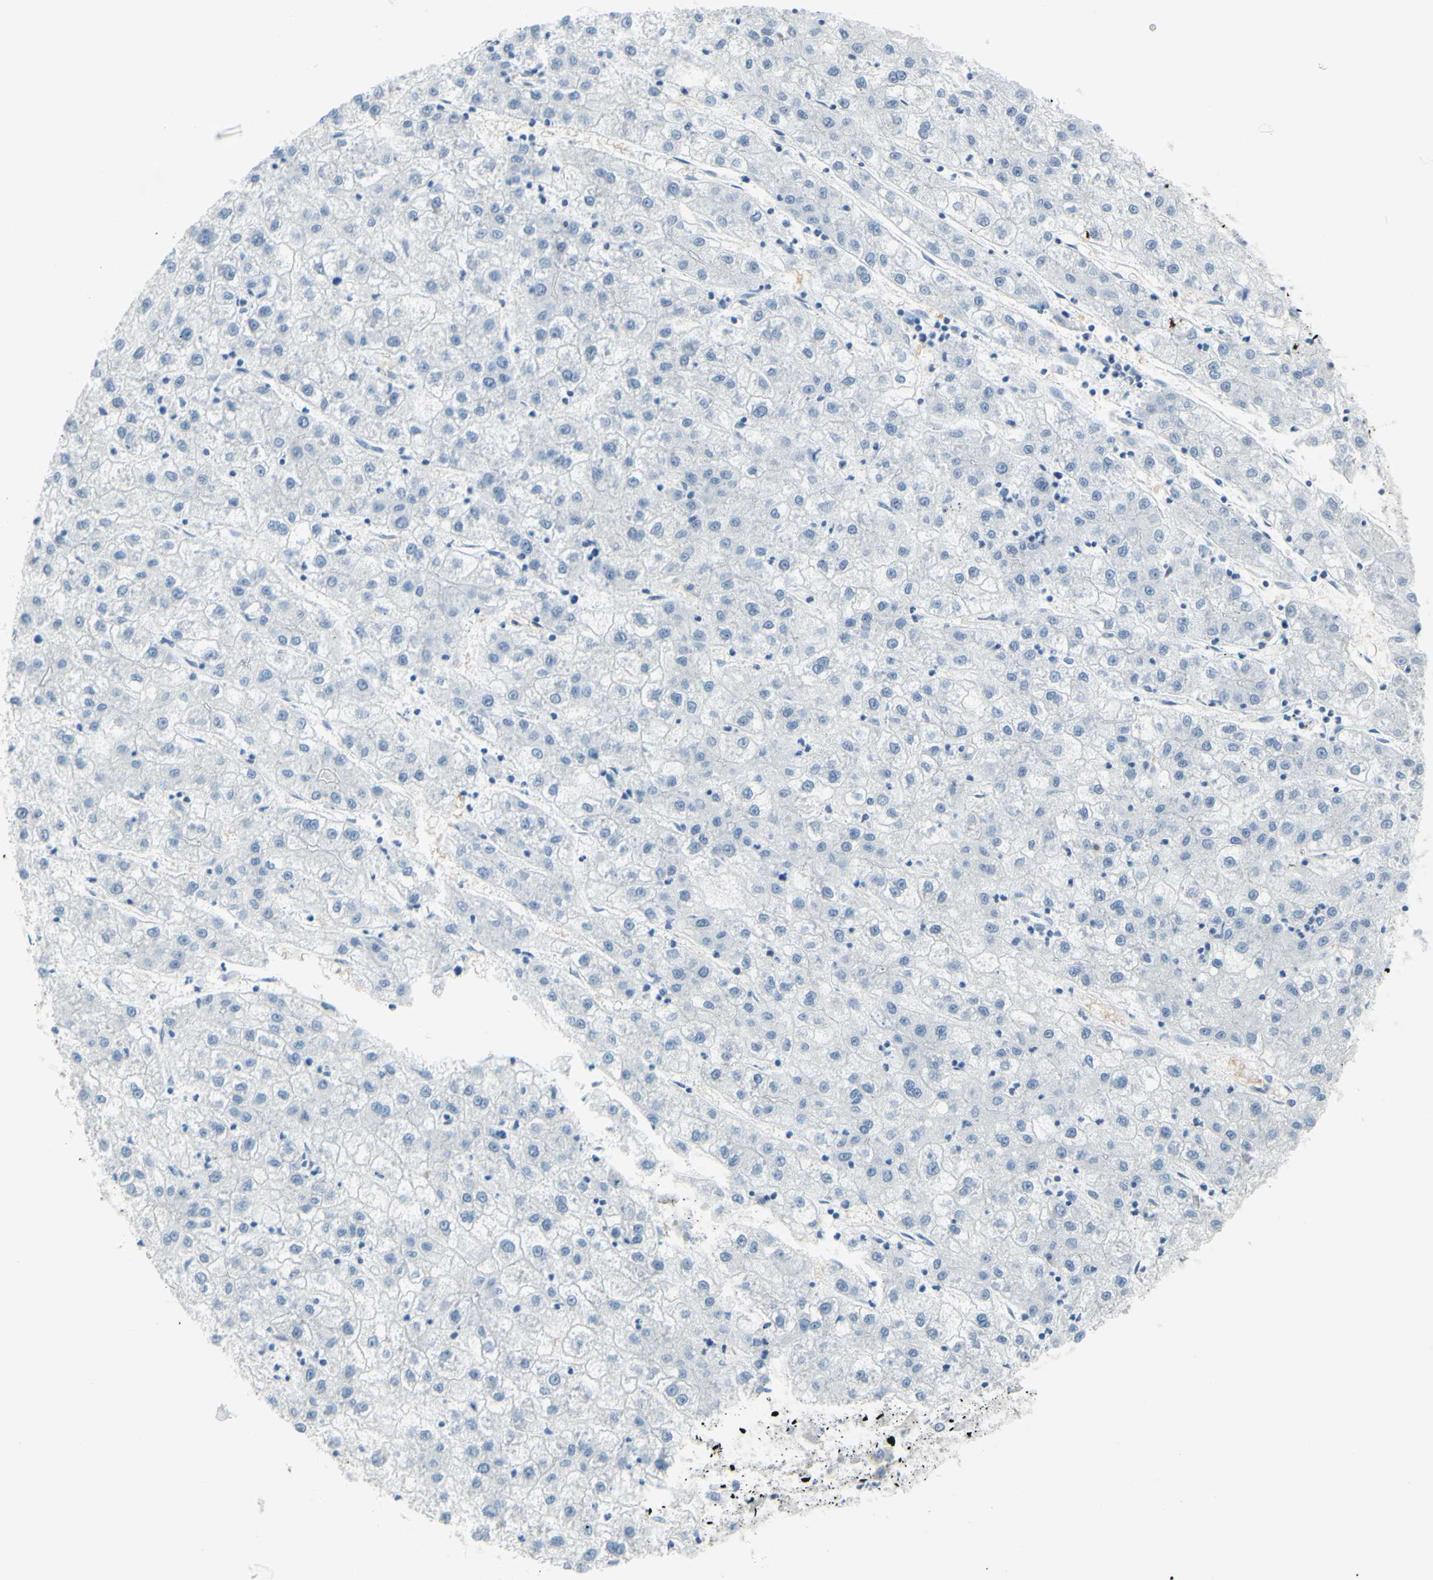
{"staining": {"intensity": "negative", "quantity": "none", "location": "none"}, "tissue": "liver cancer", "cell_type": "Tumor cells", "image_type": "cancer", "snomed": [{"axis": "morphology", "description": "Carcinoma, Hepatocellular, NOS"}, {"axis": "topography", "description": "Liver"}], "caption": "Immunohistochemistry (IHC) micrograph of human hepatocellular carcinoma (liver) stained for a protein (brown), which reveals no positivity in tumor cells.", "gene": "FRMD4B", "patient": {"sex": "male", "age": 72}}